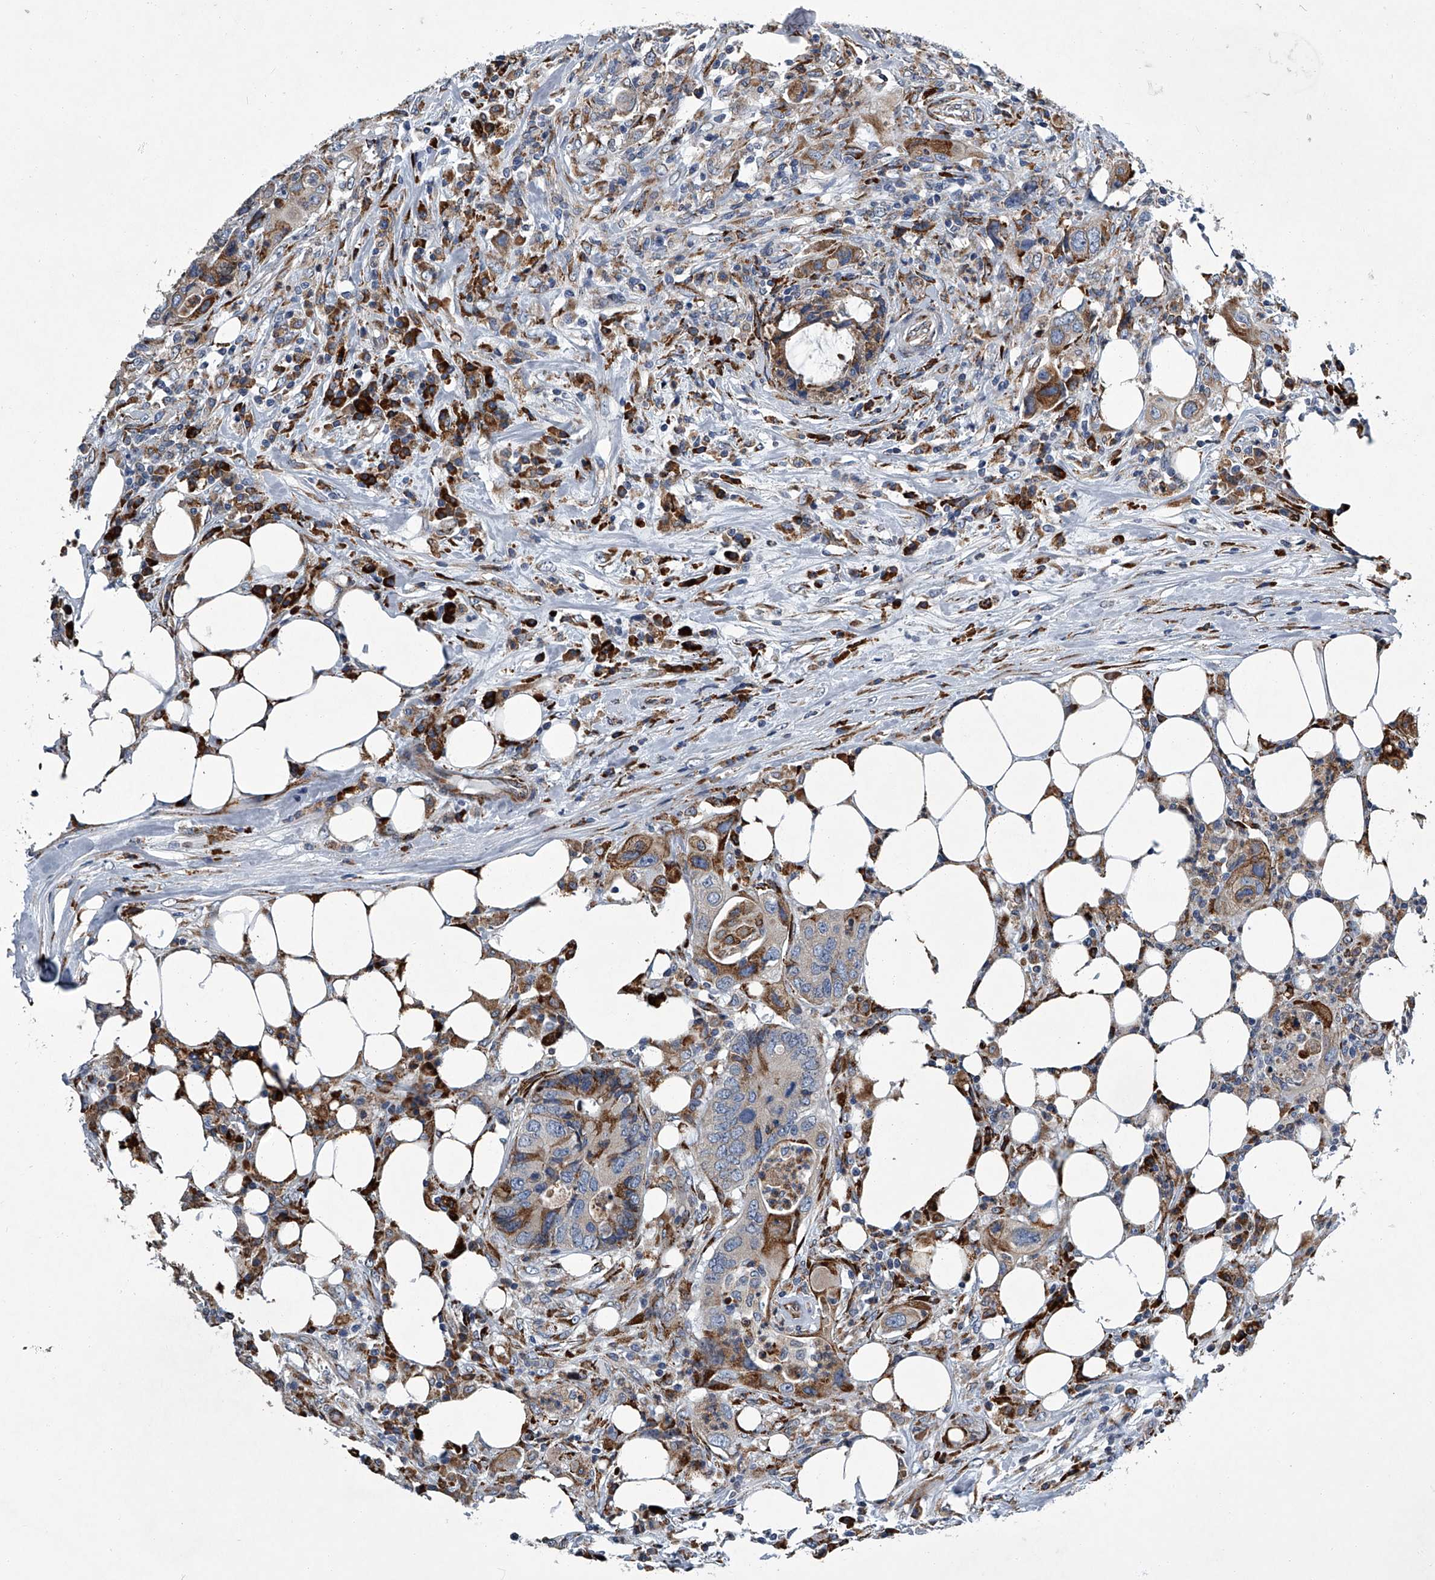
{"staining": {"intensity": "moderate", "quantity": "<25%", "location": "cytoplasmic/membranous"}, "tissue": "colorectal cancer", "cell_type": "Tumor cells", "image_type": "cancer", "snomed": [{"axis": "morphology", "description": "Adenocarcinoma, NOS"}, {"axis": "topography", "description": "Colon"}], "caption": "This histopathology image exhibits IHC staining of colorectal cancer, with low moderate cytoplasmic/membranous positivity in about <25% of tumor cells.", "gene": "TMEM63C", "patient": {"sex": "male", "age": 71}}